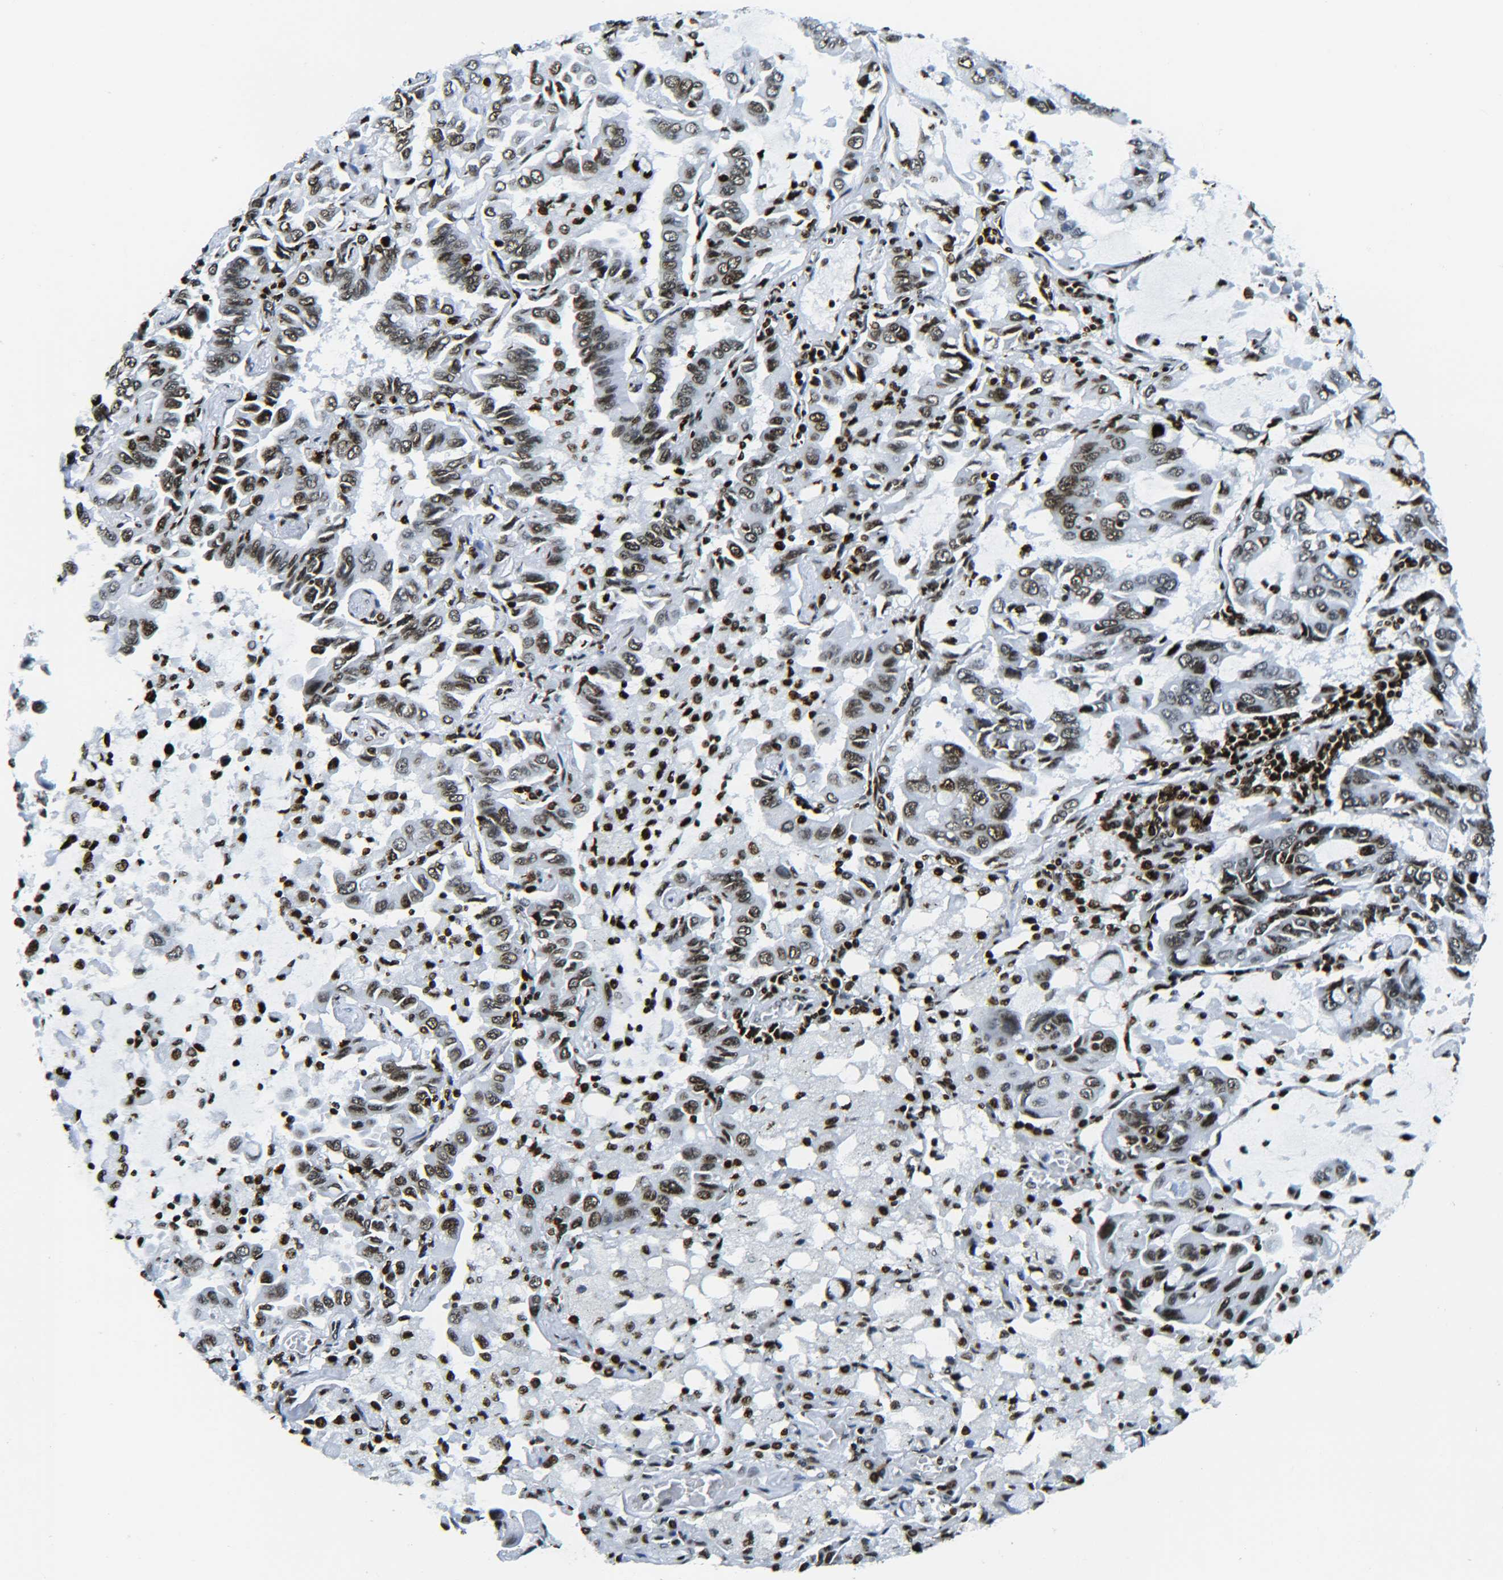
{"staining": {"intensity": "moderate", "quantity": ">75%", "location": "nuclear"}, "tissue": "lung cancer", "cell_type": "Tumor cells", "image_type": "cancer", "snomed": [{"axis": "morphology", "description": "Adenocarcinoma, NOS"}, {"axis": "topography", "description": "Lung"}], "caption": "Immunohistochemical staining of lung cancer (adenocarcinoma) demonstrates medium levels of moderate nuclear protein positivity in about >75% of tumor cells.", "gene": "H2AX", "patient": {"sex": "male", "age": 64}}